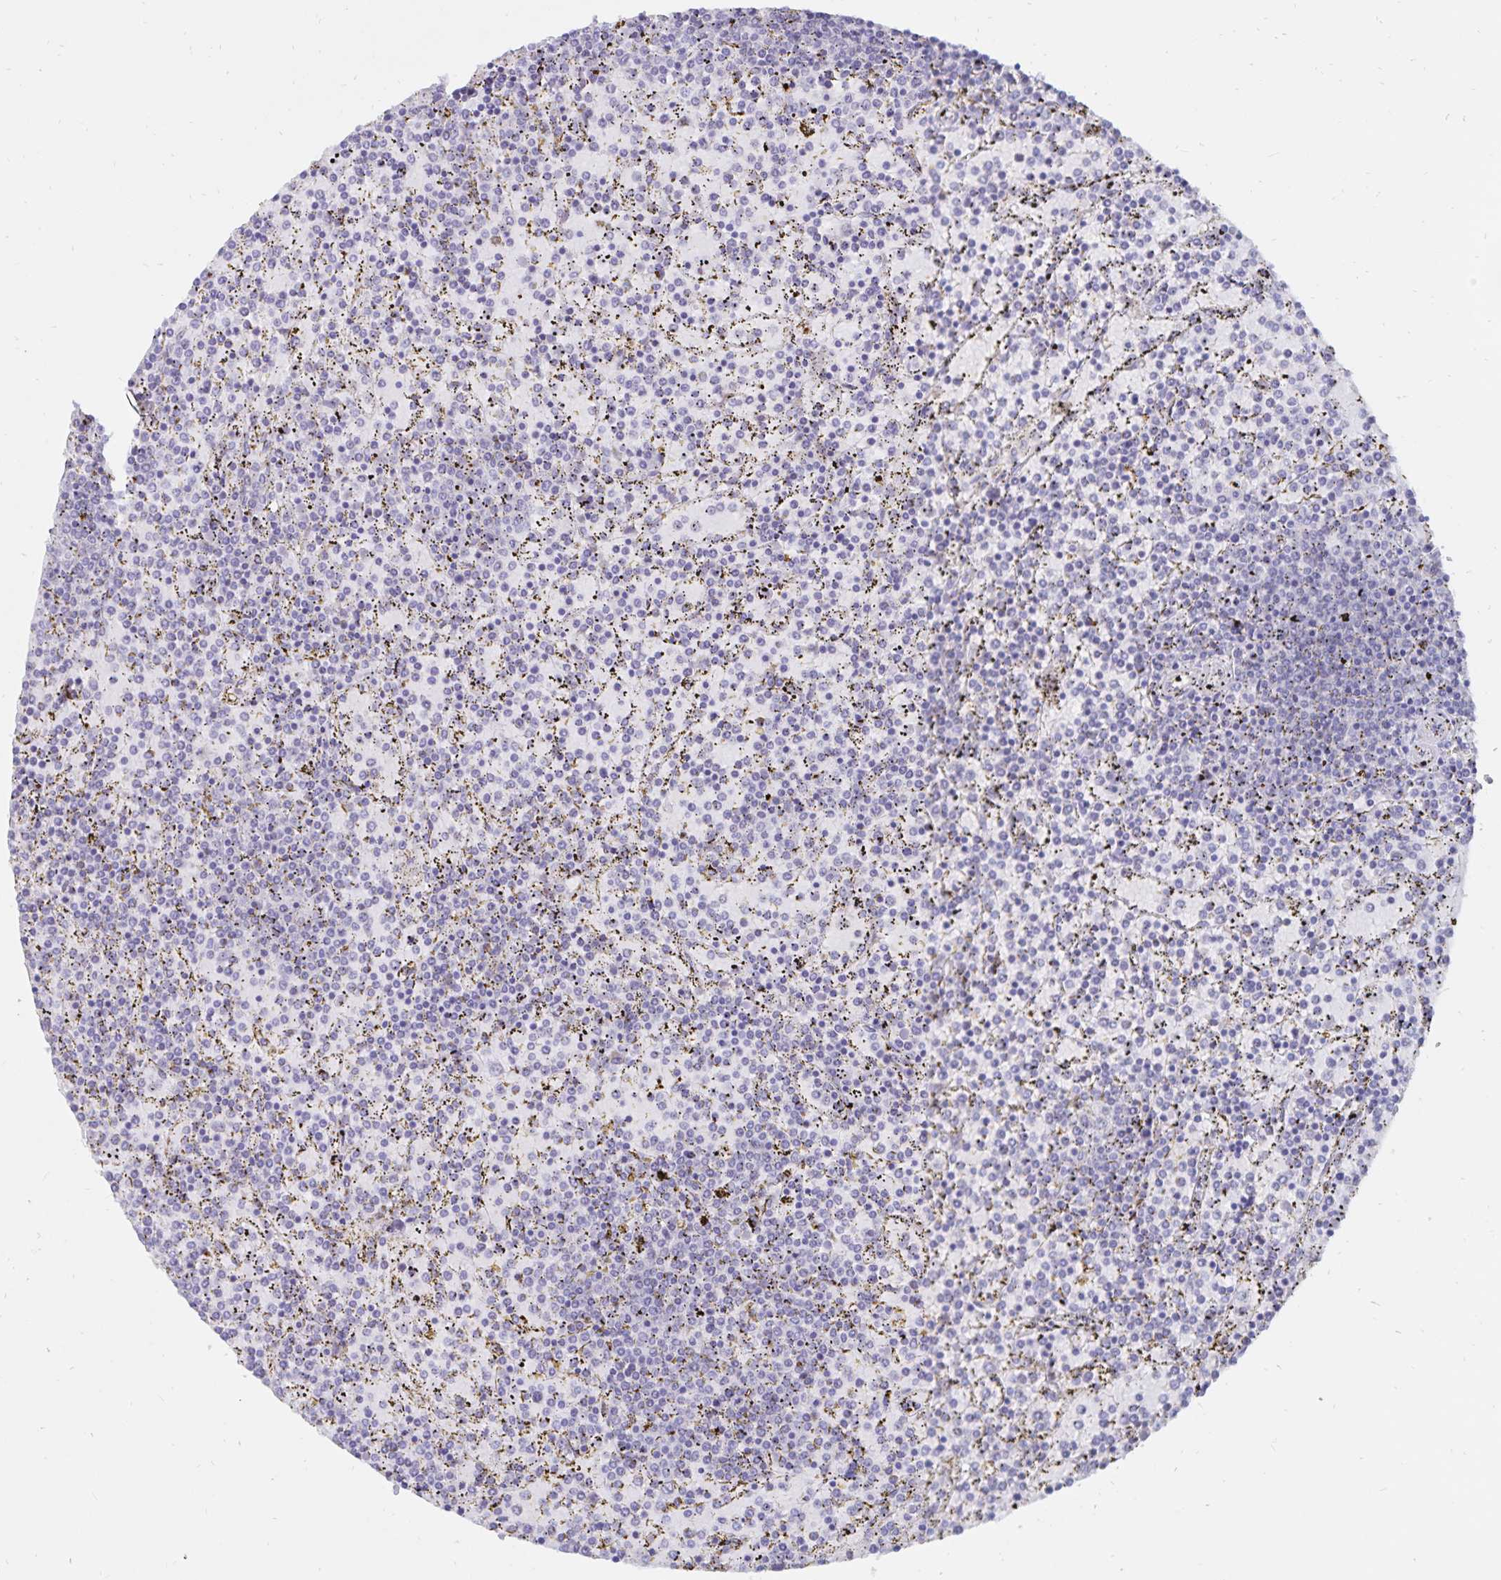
{"staining": {"intensity": "negative", "quantity": "none", "location": "none"}, "tissue": "lymphoma", "cell_type": "Tumor cells", "image_type": "cancer", "snomed": [{"axis": "morphology", "description": "Malignant lymphoma, non-Hodgkin's type, Low grade"}, {"axis": "topography", "description": "Spleen"}], "caption": "Immunohistochemical staining of low-grade malignant lymphoma, non-Hodgkin's type demonstrates no significant positivity in tumor cells.", "gene": "ATP2A2", "patient": {"sex": "female", "age": 77}}